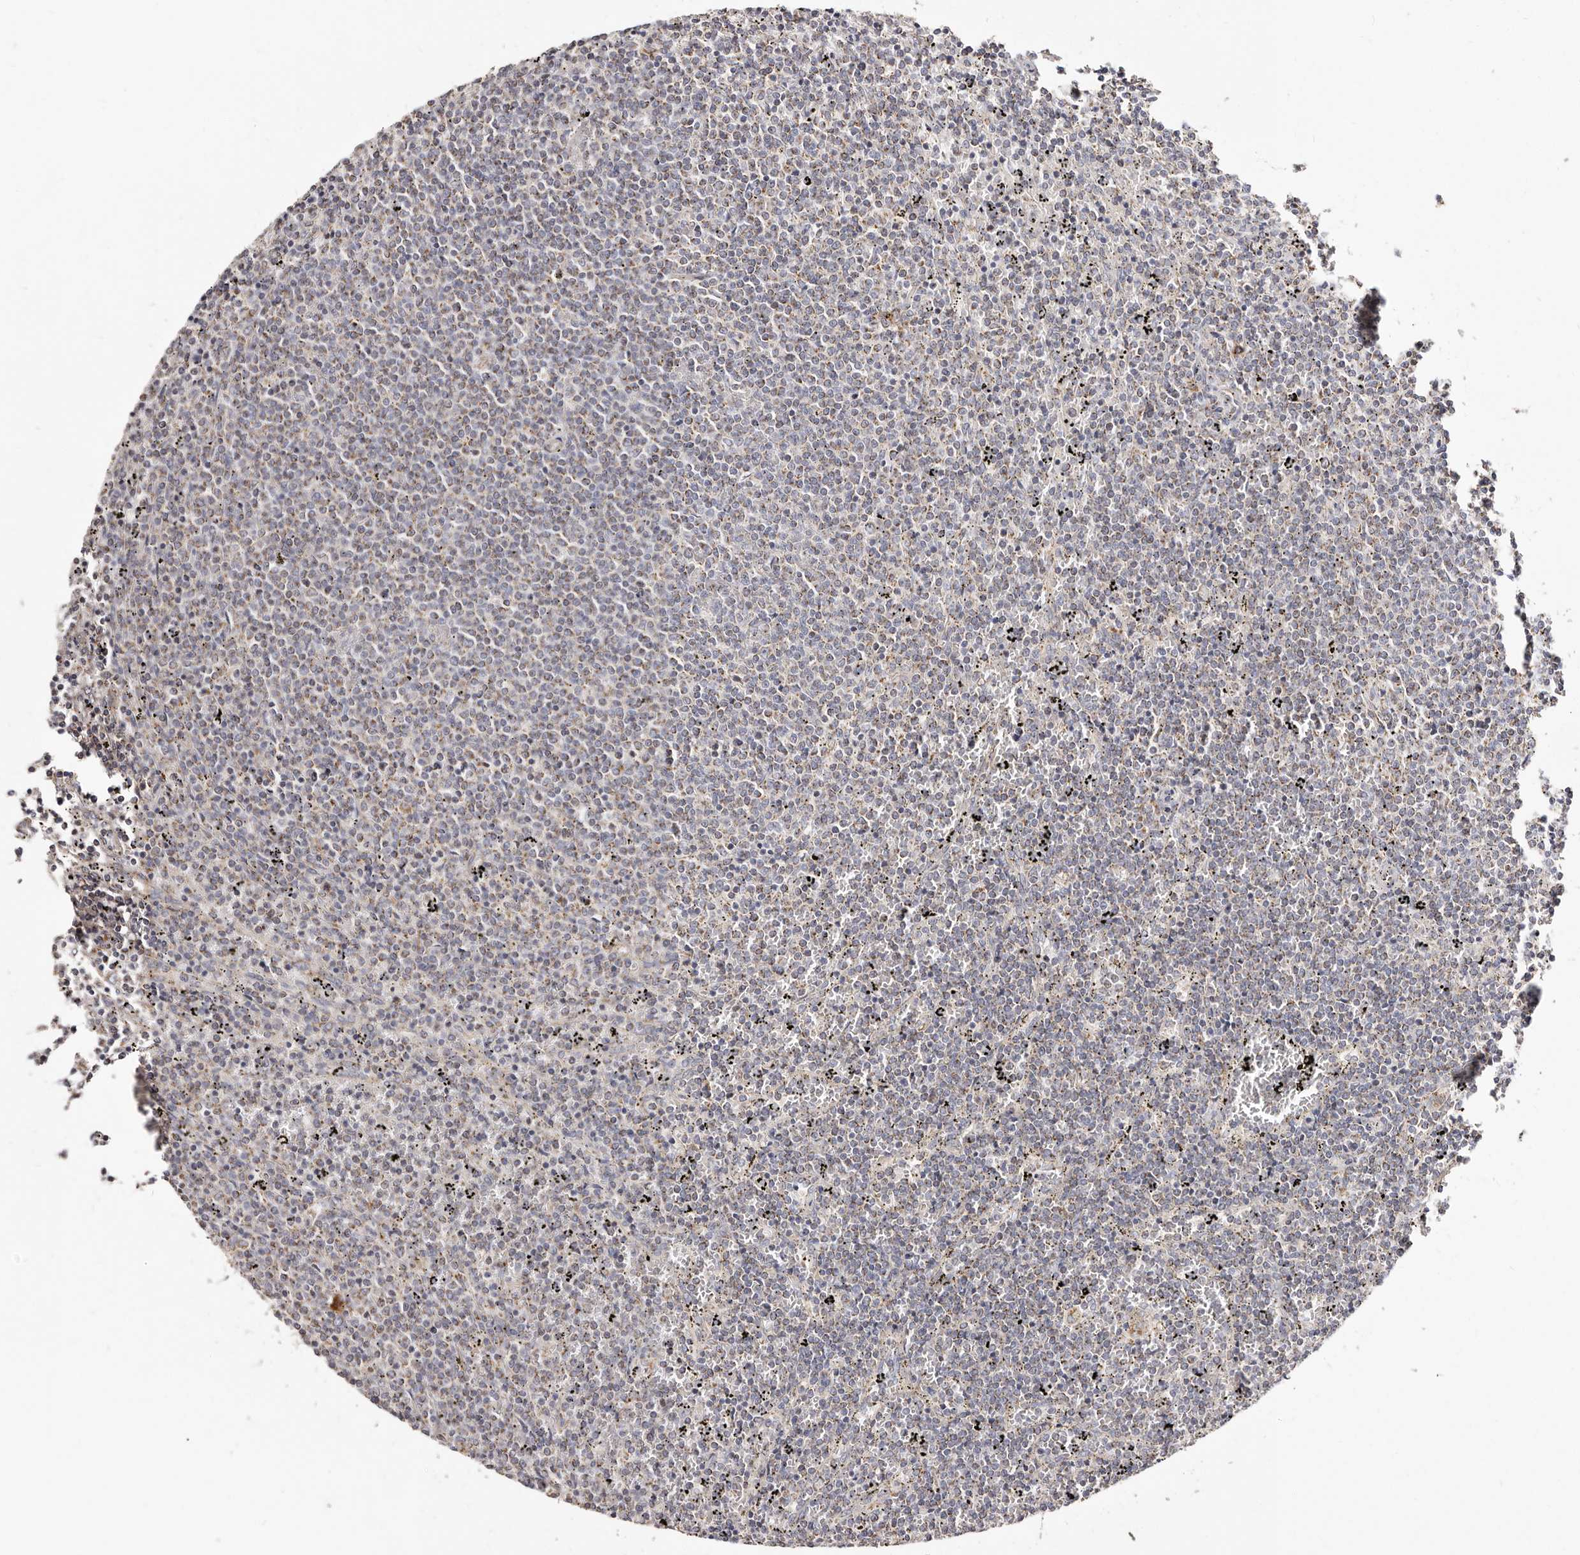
{"staining": {"intensity": "weak", "quantity": "<25%", "location": "cytoplasmic/membranous"}, "tissue": "lymphoma", "cell_type": "Tumor cells", "image_type": "cancer", "snomed": [{"axis": "morphology", "description": "Malignant lymphoma, non-Hodgkin's type, Low grade"}, {"axis": "topography", "description": "Spleen"}], "caption": "DAB (3,3'-diaminobenzidine) immunohistochemical staining of low-grade malignant lymphoma, non-Hodgkin's type shows no significant expression in tumor cells.", "gene": "BAIAP2L1", "patient": {"sex": "female", "age": 50}}